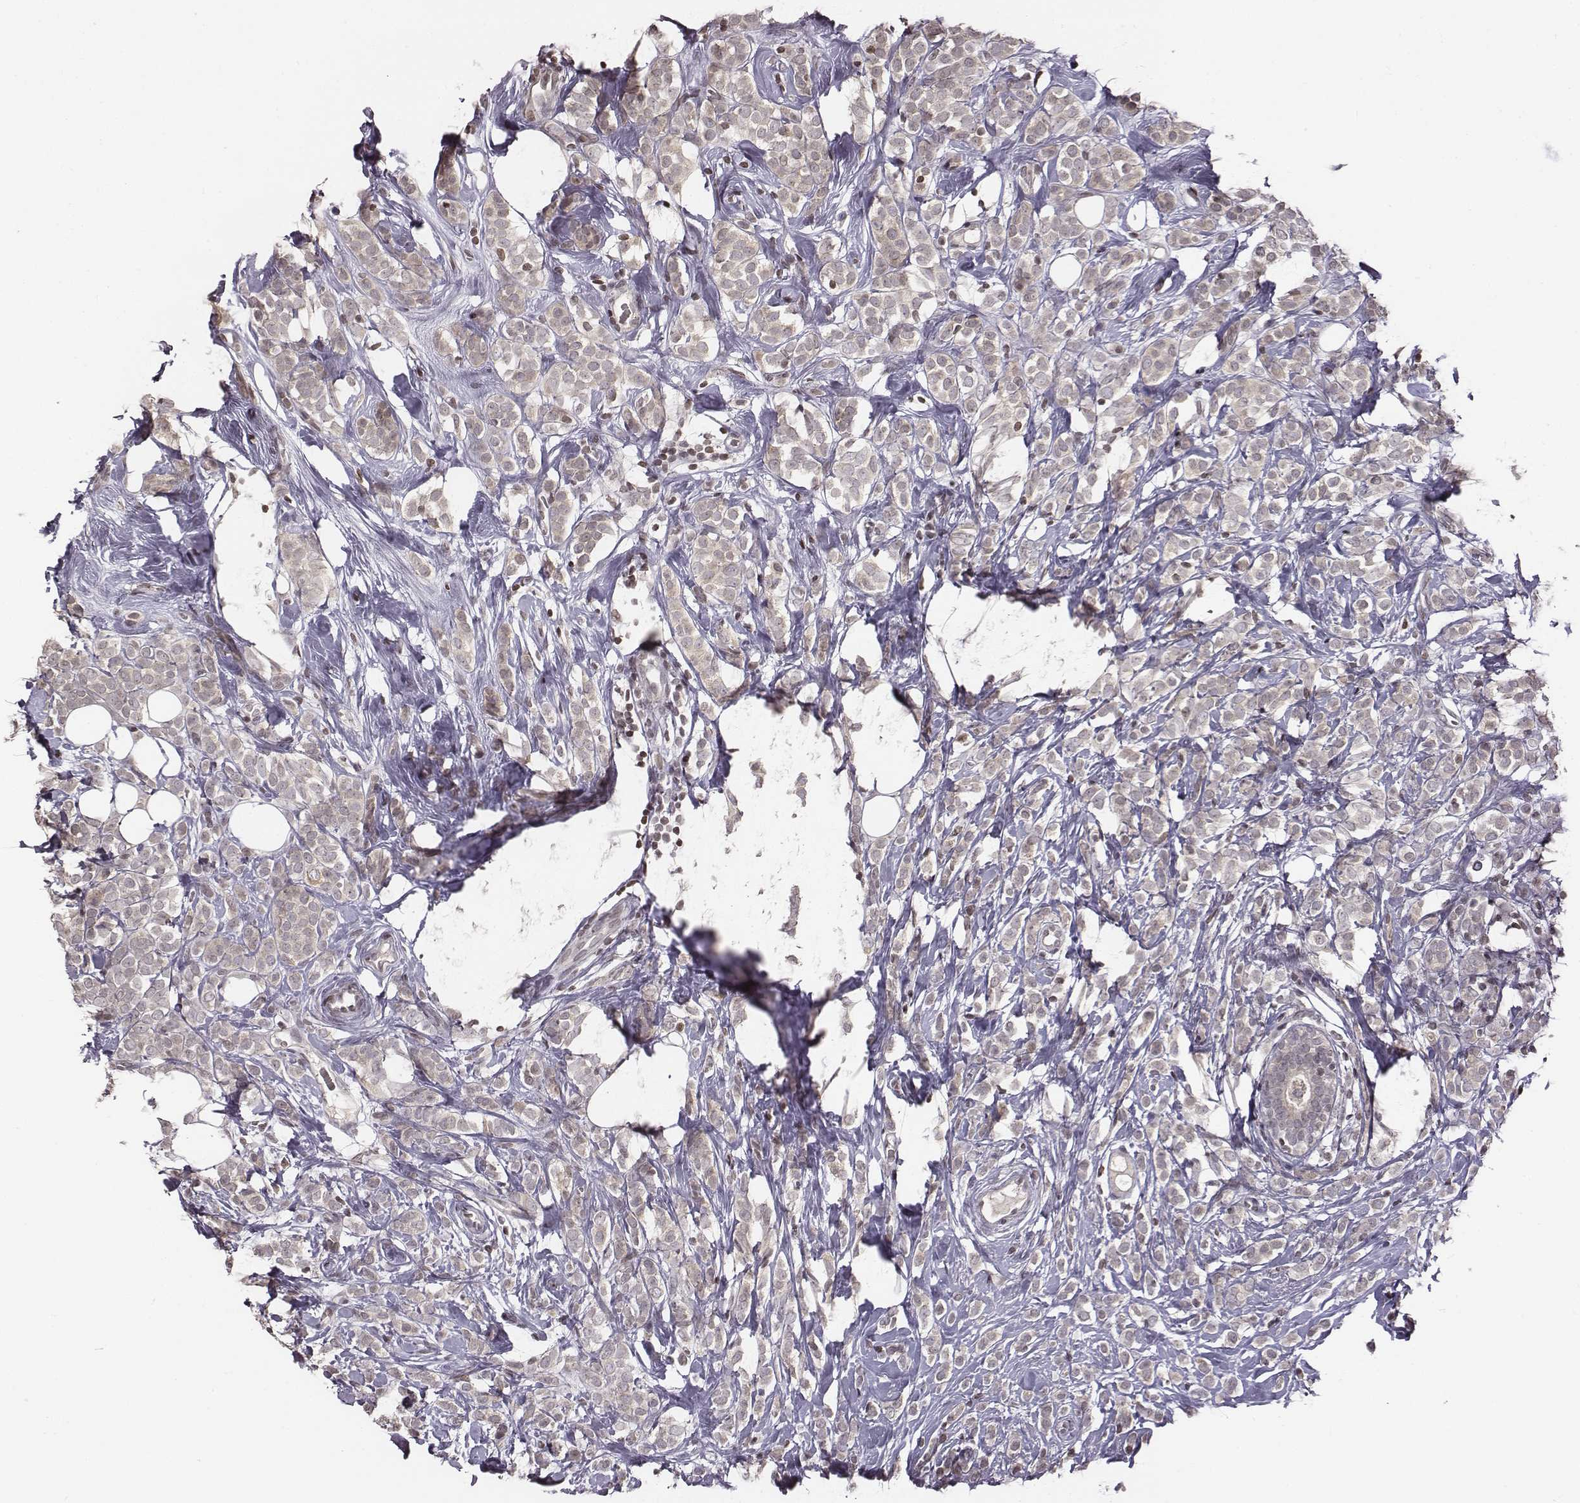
{"staining": {"intensity": "negative", "quantity": "none", "location": "none"}, "tissue": "breast cancer", "cell_type": "Tumor cells", "image_type": "cancer", "snomed": [{"axis": "morphology", "description": "Lobular carcinoma"}, {"axis": "topography", "description": "Breast"}], "caption": "Protein analysis of breast cancer displays no significant positivity in tumor cells.", "gene": "GRM4", "patient": {"sex": "female", "age": 49}}